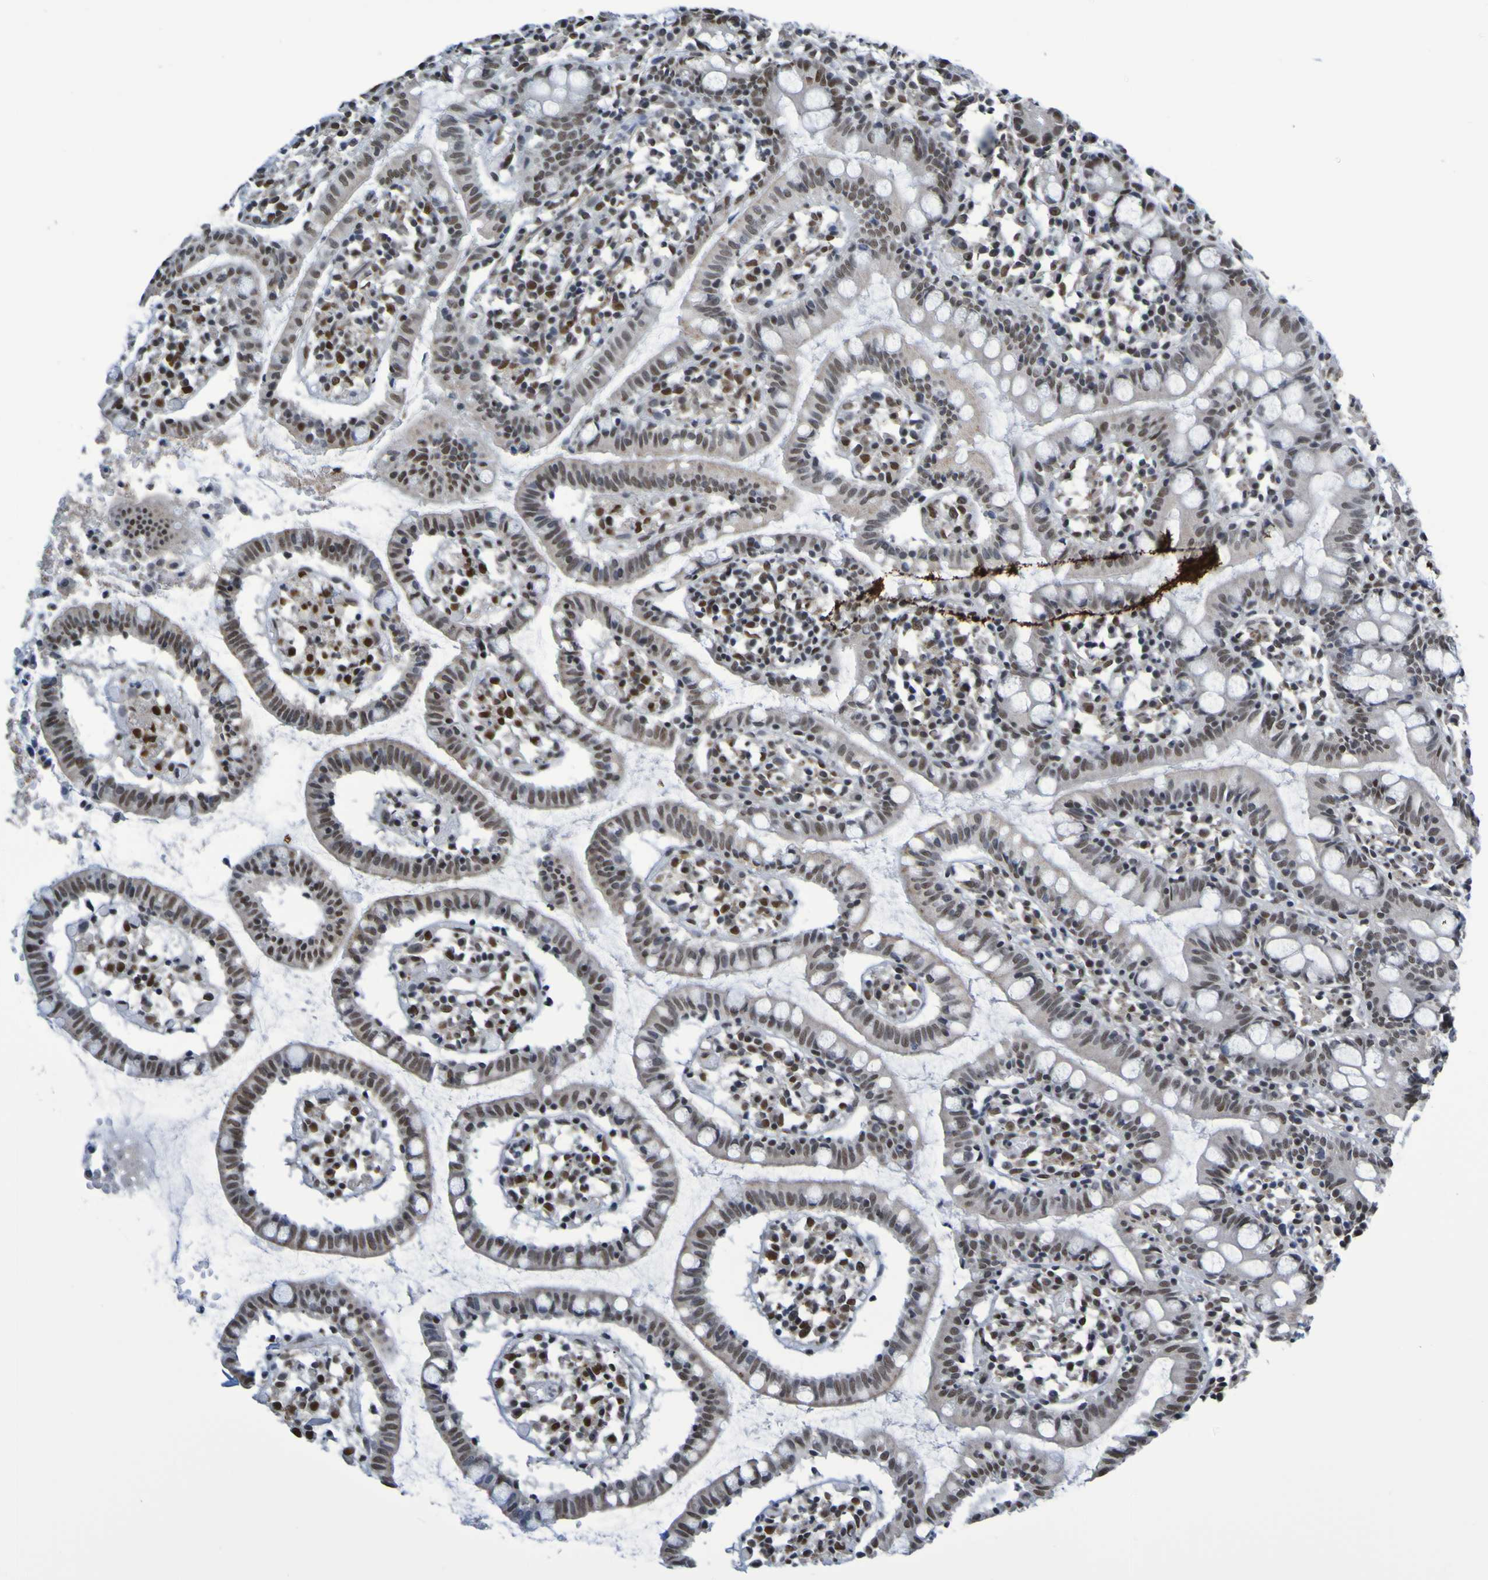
{"staining": {"intensity": "moderate", "quantity": ">75%", "location": "nuclear"}, "tissue": "small intestine", "cell_type": "Glandular cells", "image_type": "normal", "snomed": [{"axis": "morphology", "description": "Normal tissue, NOS"}, {"axis": "morphology", "description": "Cystadenocarcinoma, serous, Metastatic site"}, {"axis": "topography", "description": "Small intestine"}], "caption": "Immunohistochemistry (IHC) micrograph of normal small intestine stained for a protein (brown), which demonstrates medium levels of moderate nuclear expression in about >75% of glandular cells.", "gene": "HDAC2", "patient": {"sex": "female", "age": 61}}